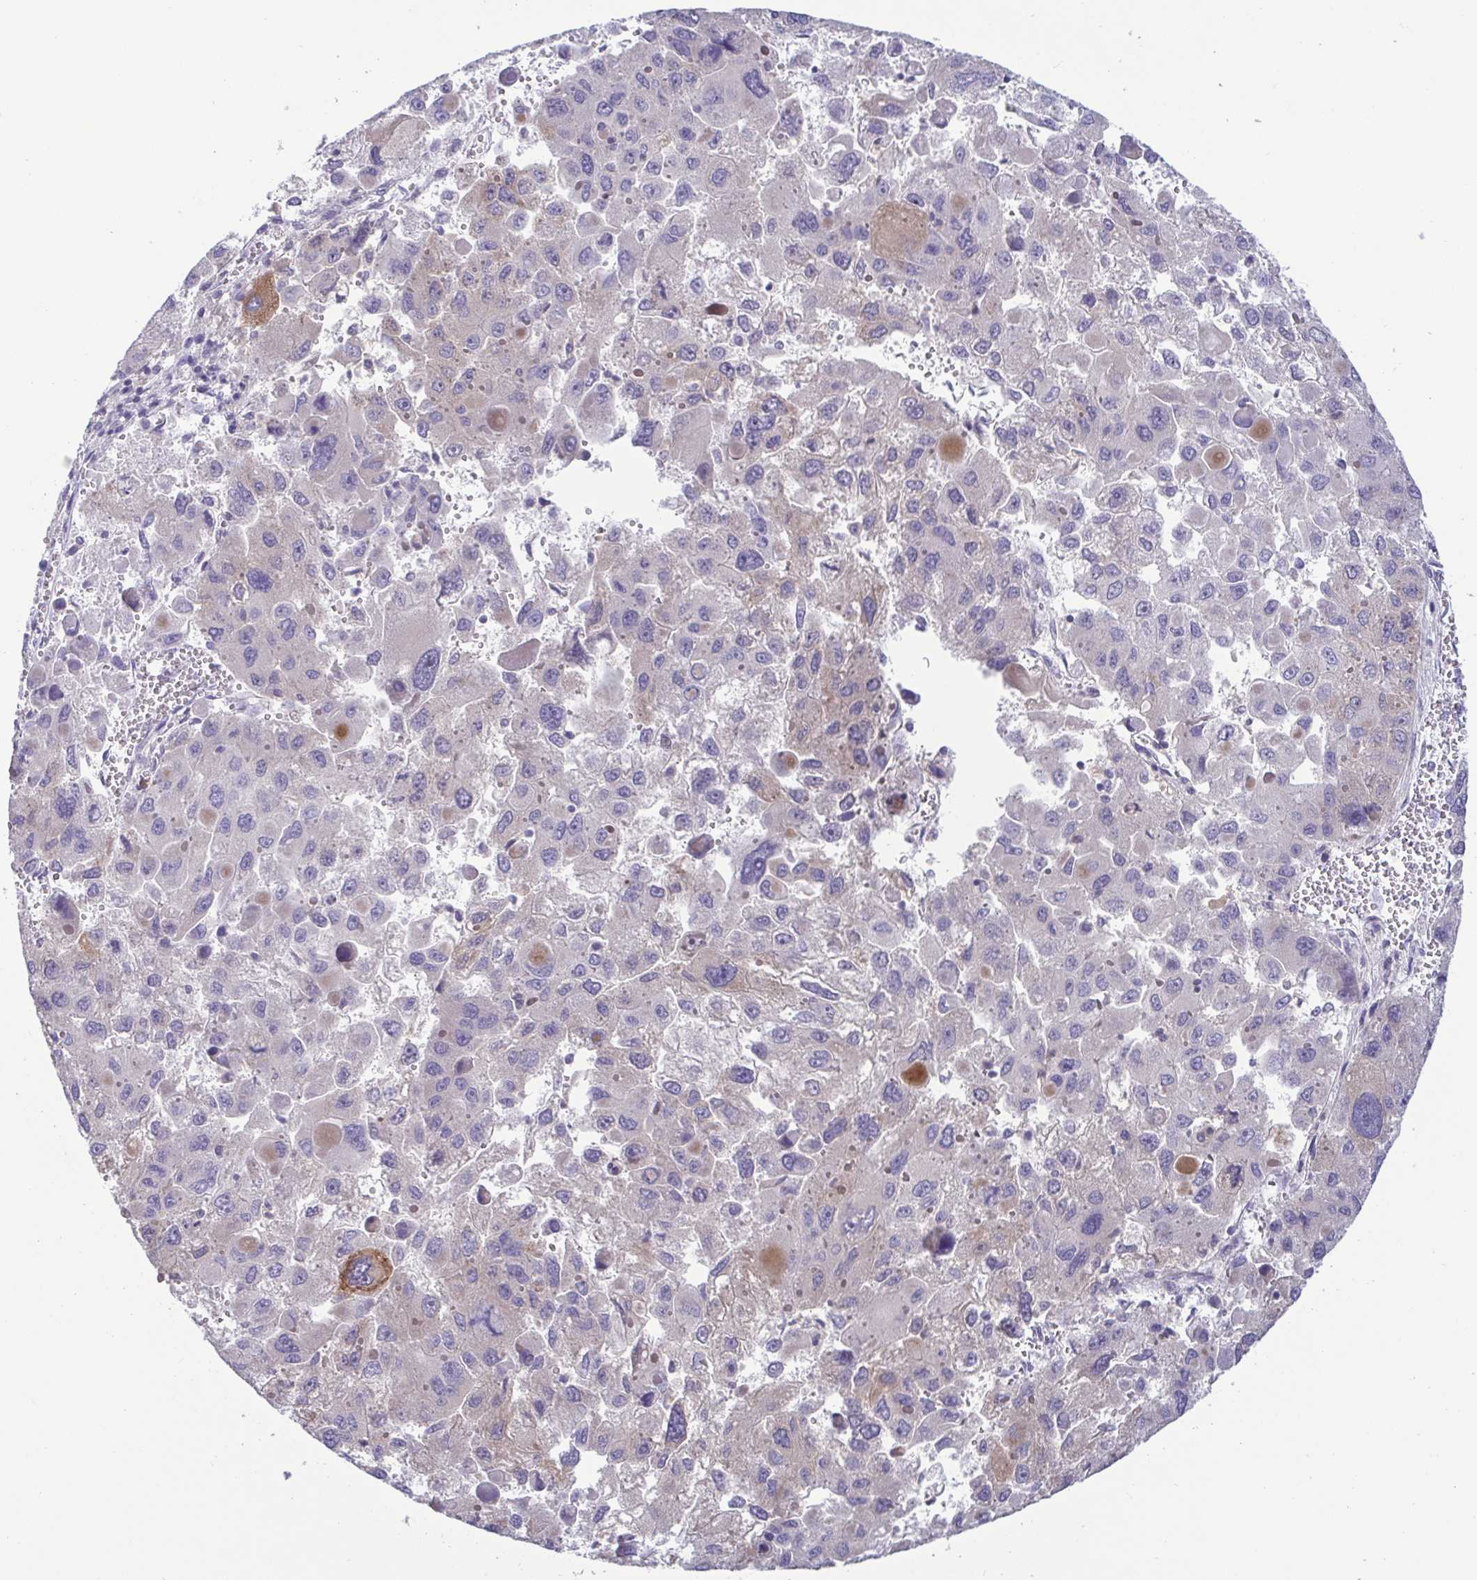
{"staining": {"intensity": "moderate", "quantity": "<25%", "location": "cytoplasmic/membranous"}, "tissue": "liver cancer", "cell_type": "Tumor cells", "image_type": "cancer", "snomed": [{"axis": "morphology", "description": "Carcinoma, Hepatocellular, NOS"}, {"axis": "topography", "description": "Liver"}], "caption": "Immunohistochemistry of hepatocellular carcinoma (liver) demonstrates low levels of moderate cytoplasmic/membranous positivity in approximately <25% of tumor cells. (Stains: DAB (3,3'-diaminobenzidine) in brown, nuclei in blue, Microscopy: brightfield microscopy at high magnification).", "gene": "LMF2", "patient": {"sex": "female", "age": 41}}